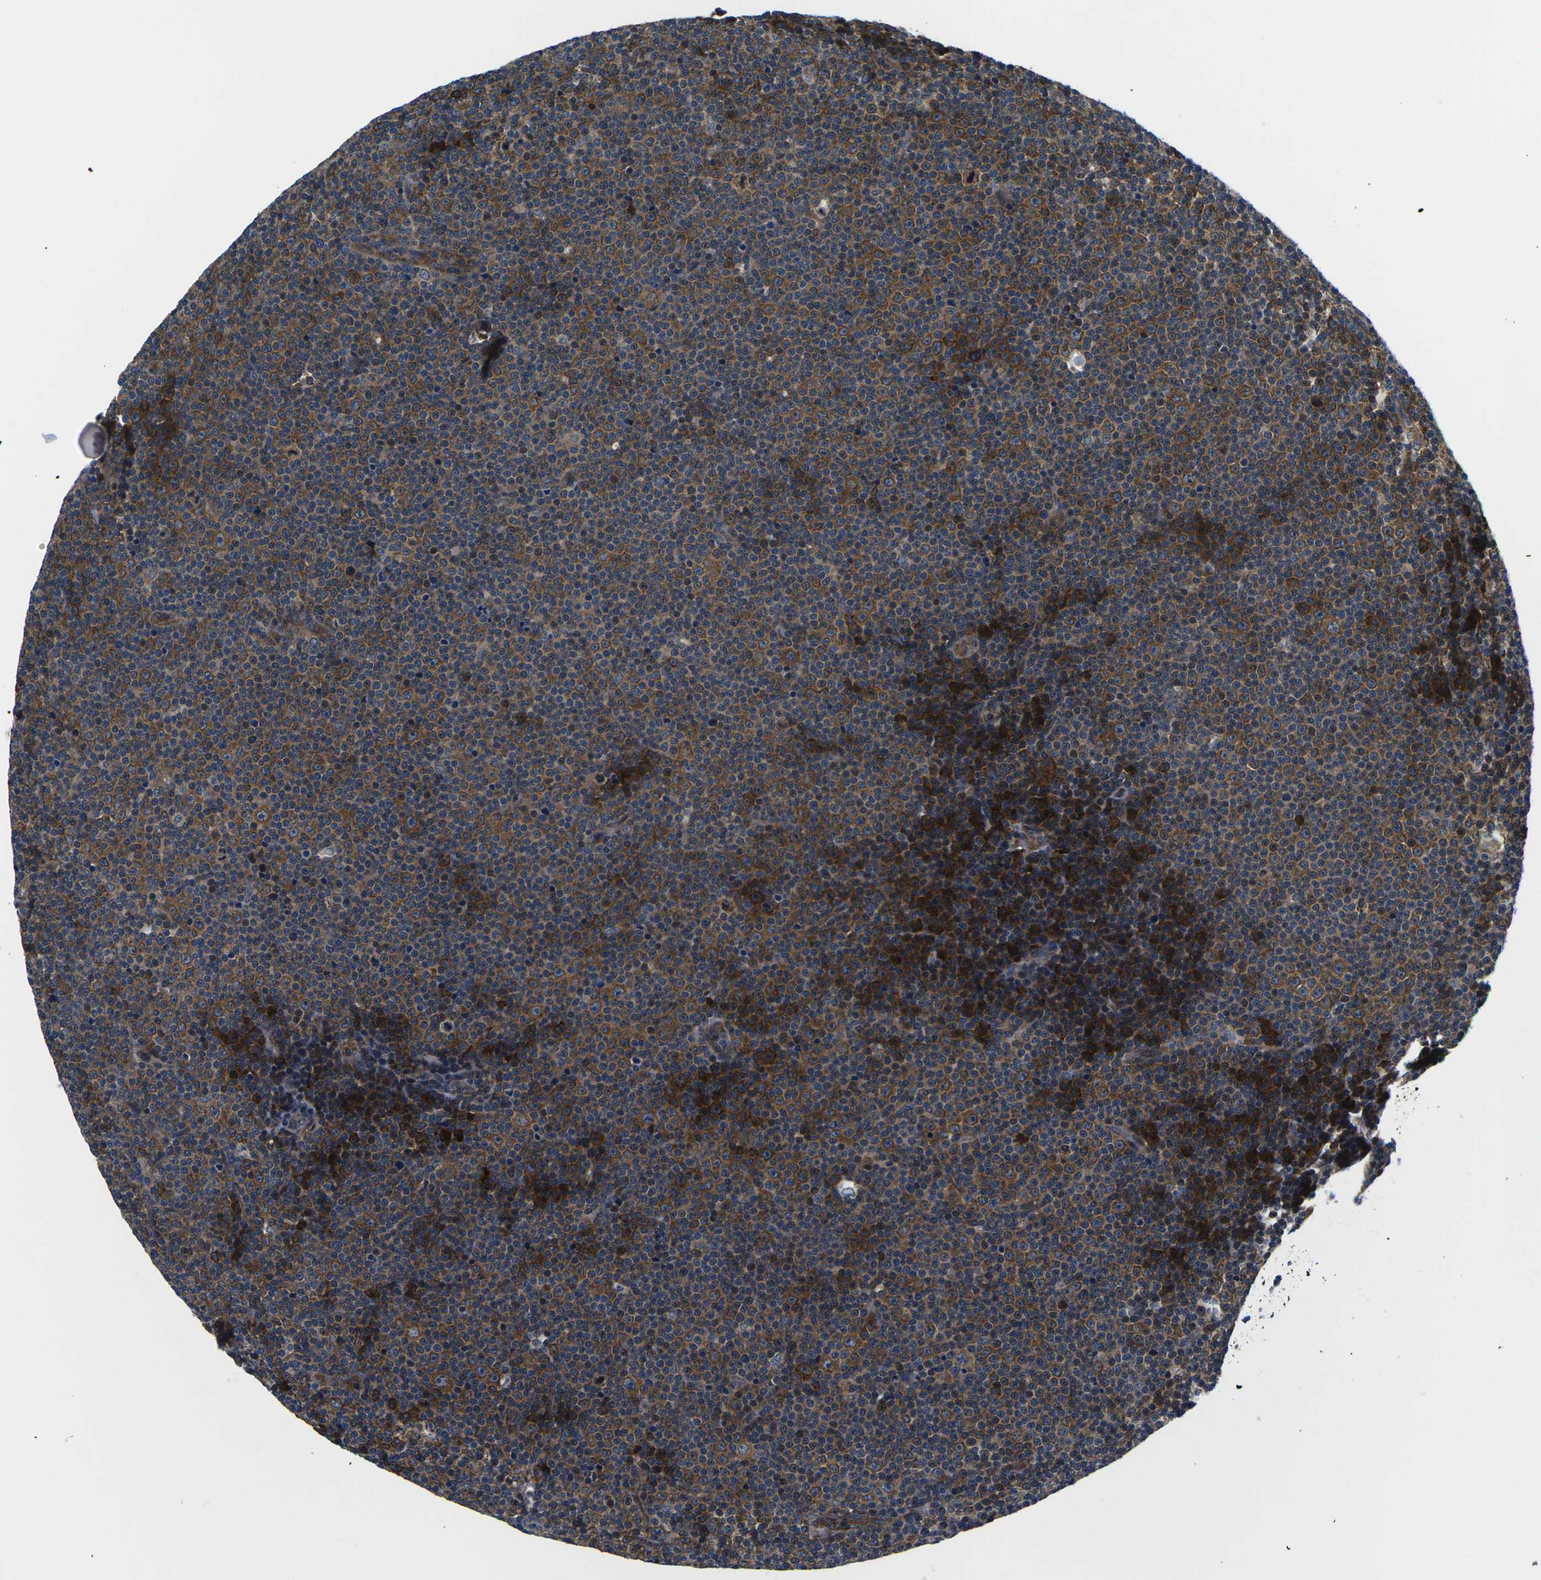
{"staining": {"intensity": "moderate", "quantity": ">75%", "location": "cytoplasmic/membranous"}, "tissue": "lymphoma", "cell_type": "Tumor cells", "image_type": "cancer", "snomed": [{"axis": "morphology", "description": "Malignant lymphoma, non-Hodgkin's type, Low grade"}, {"axis": "topography", "description": "Lymph node"}], "caption": "A high-resolution histopathology image shows IHC staining of low-grade malignant lymphoma, non-Hodgkin's type, which reveals moderate cytoplasmic/membranous staining in approximately >75% of tumor cells.", "gene": "EIF4E", "patient": {"sex": "female", "age": 67}}